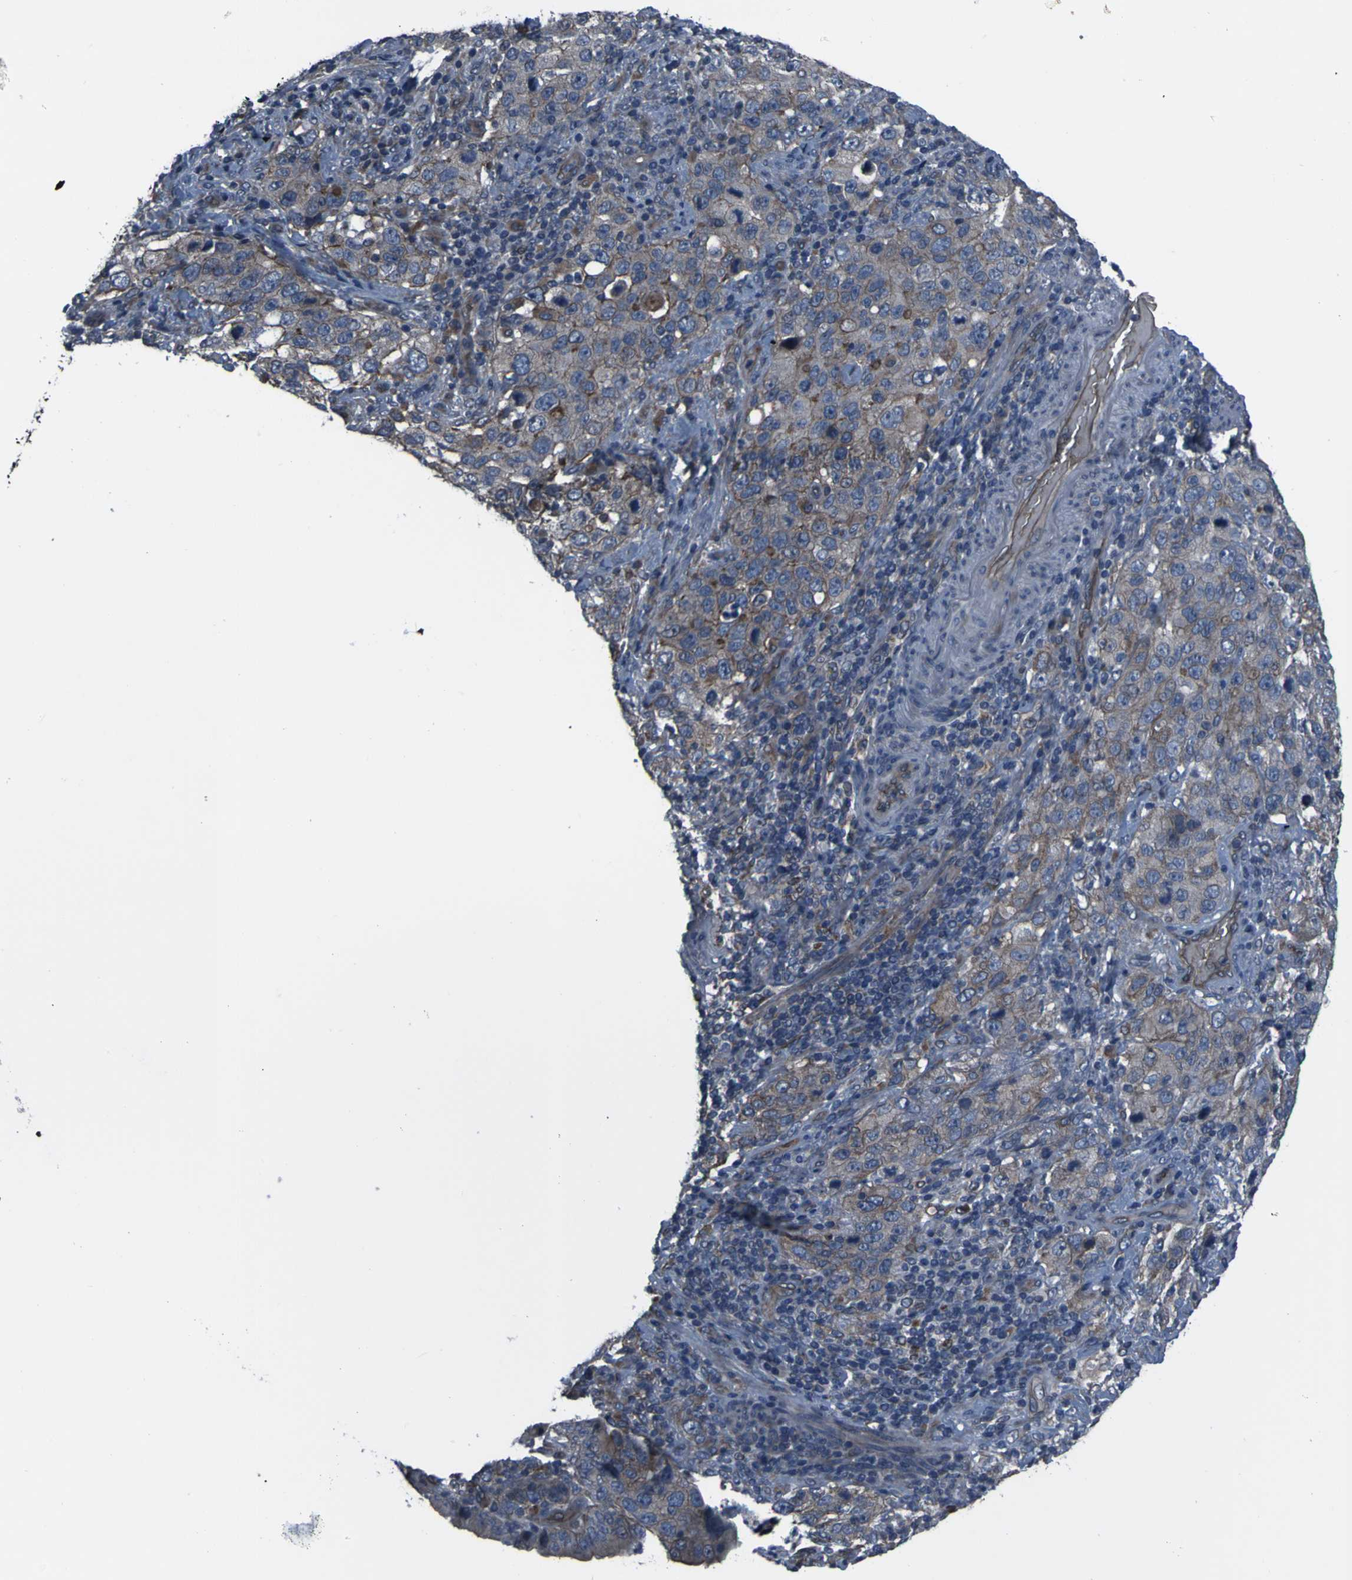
{"staining": {"intensity": "weak", "quantity": ">75%", "location": "cytoplasmic/membranous"}, "tissue": "stomach cancer", "cell_type": "Tumor cells", "image_type": "cancer", "snomed": [{"axis": "morphology", "description": "Normal tissue, NOS"}, {"axis": "morphology", "description": "Adenocarcinoma, NOS"}, {"axis": "topography", "description": "Stomach"}], "caption": "A low amount of weak cytoplasmic/membranous staining is appreciated in approximately >75% of tumor cells in adenocarcinoma (stomach) tissue.", "gene": "GRAMD1A", "patient": {"sex": "male", "age": 48}}